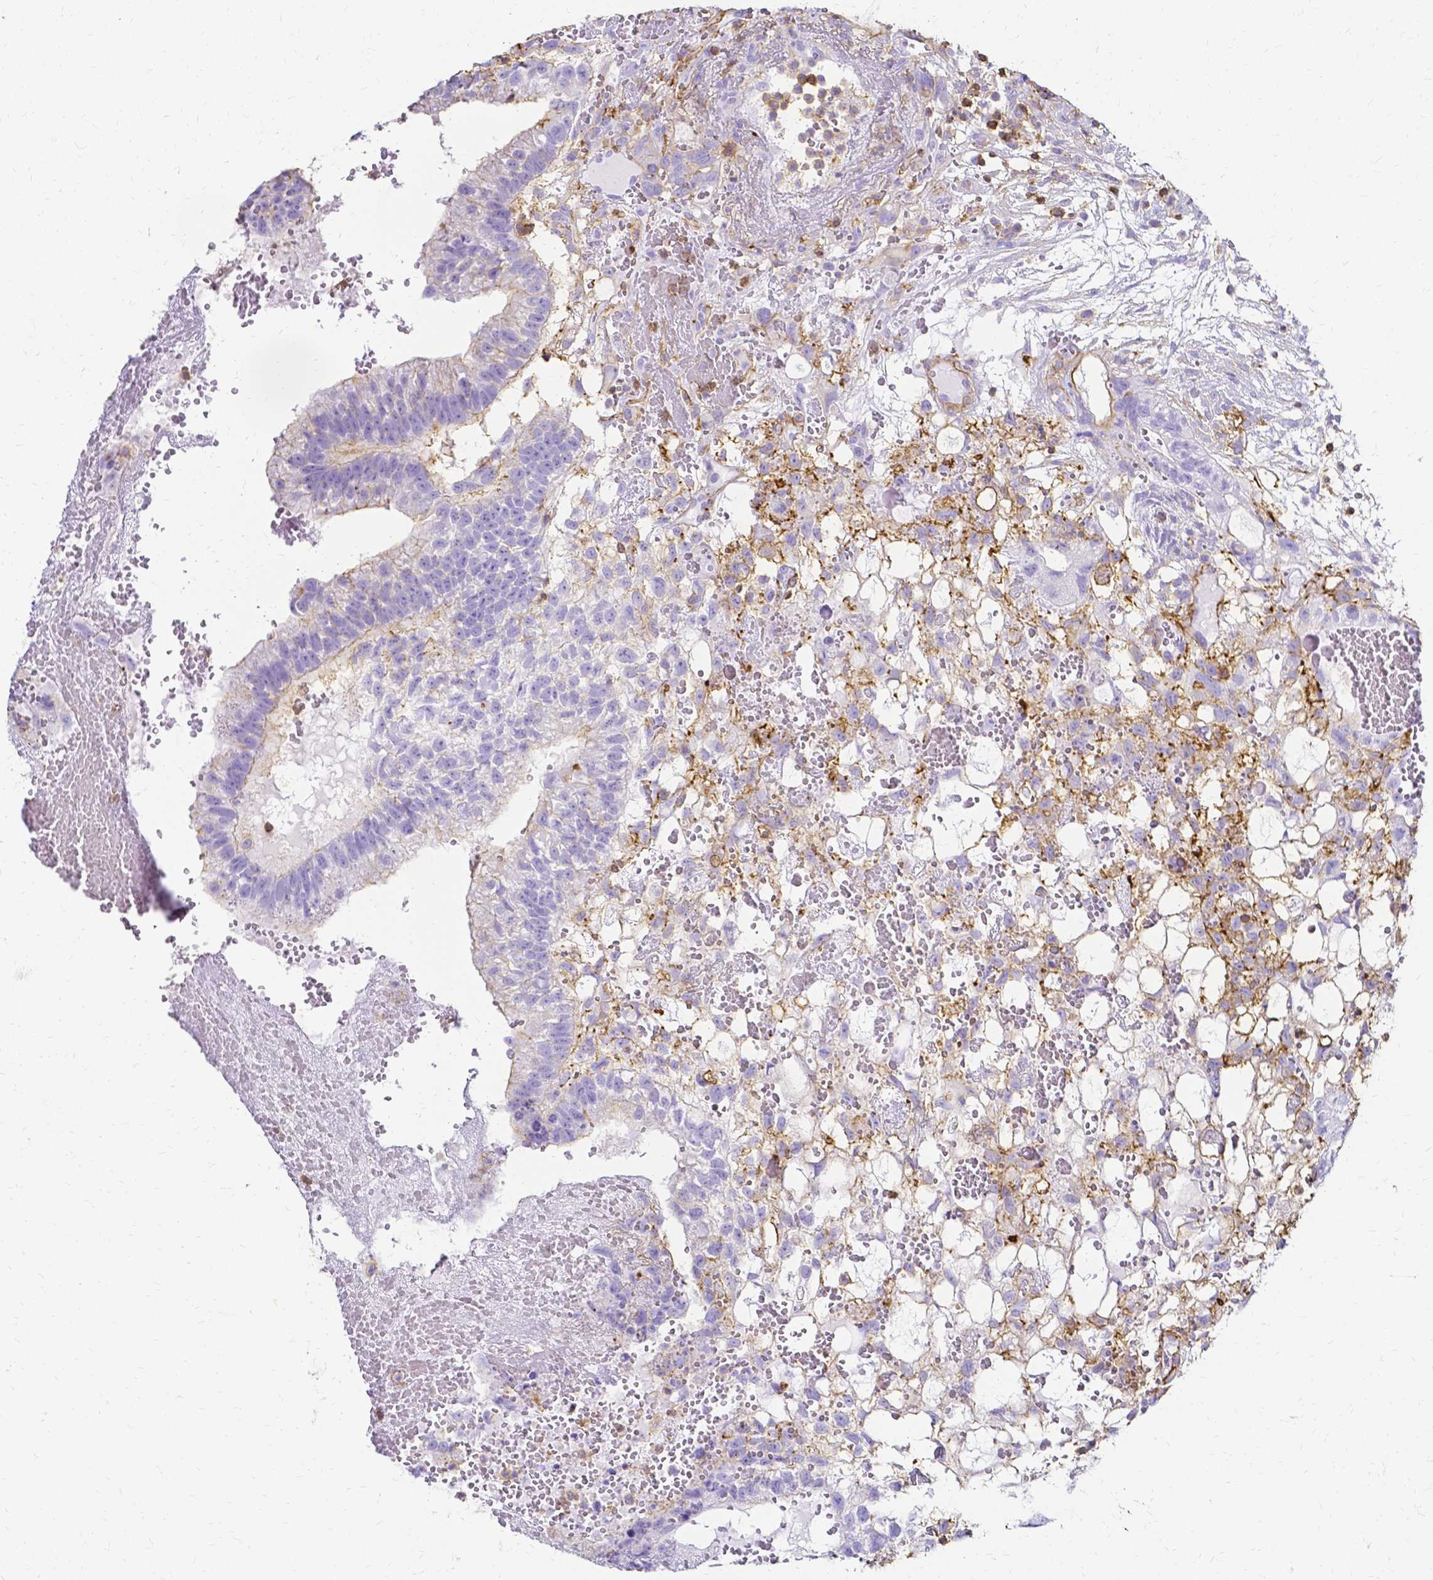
{"staining": {"intensity": "negative", "quantity": "none", "location": "none"}, "tissue": "testis cancer", "cell_type": "Tumor cells", "image_type": "cancer", "snomed": [{"axis": "morphology", "description": "Normal tissue, NOS"}, {"axis": "morphology", "description": "Carcinoma, Embryonal, NOS"}, {"axis": "topography", "description": "Testis"}], "caption": "The micrograph exhibits no significant positivity in tumor cells of testis cancer (embryonal carcinoma).", "gene": "HSPA12A", "patient": {"sex": "male", "age": 32}}